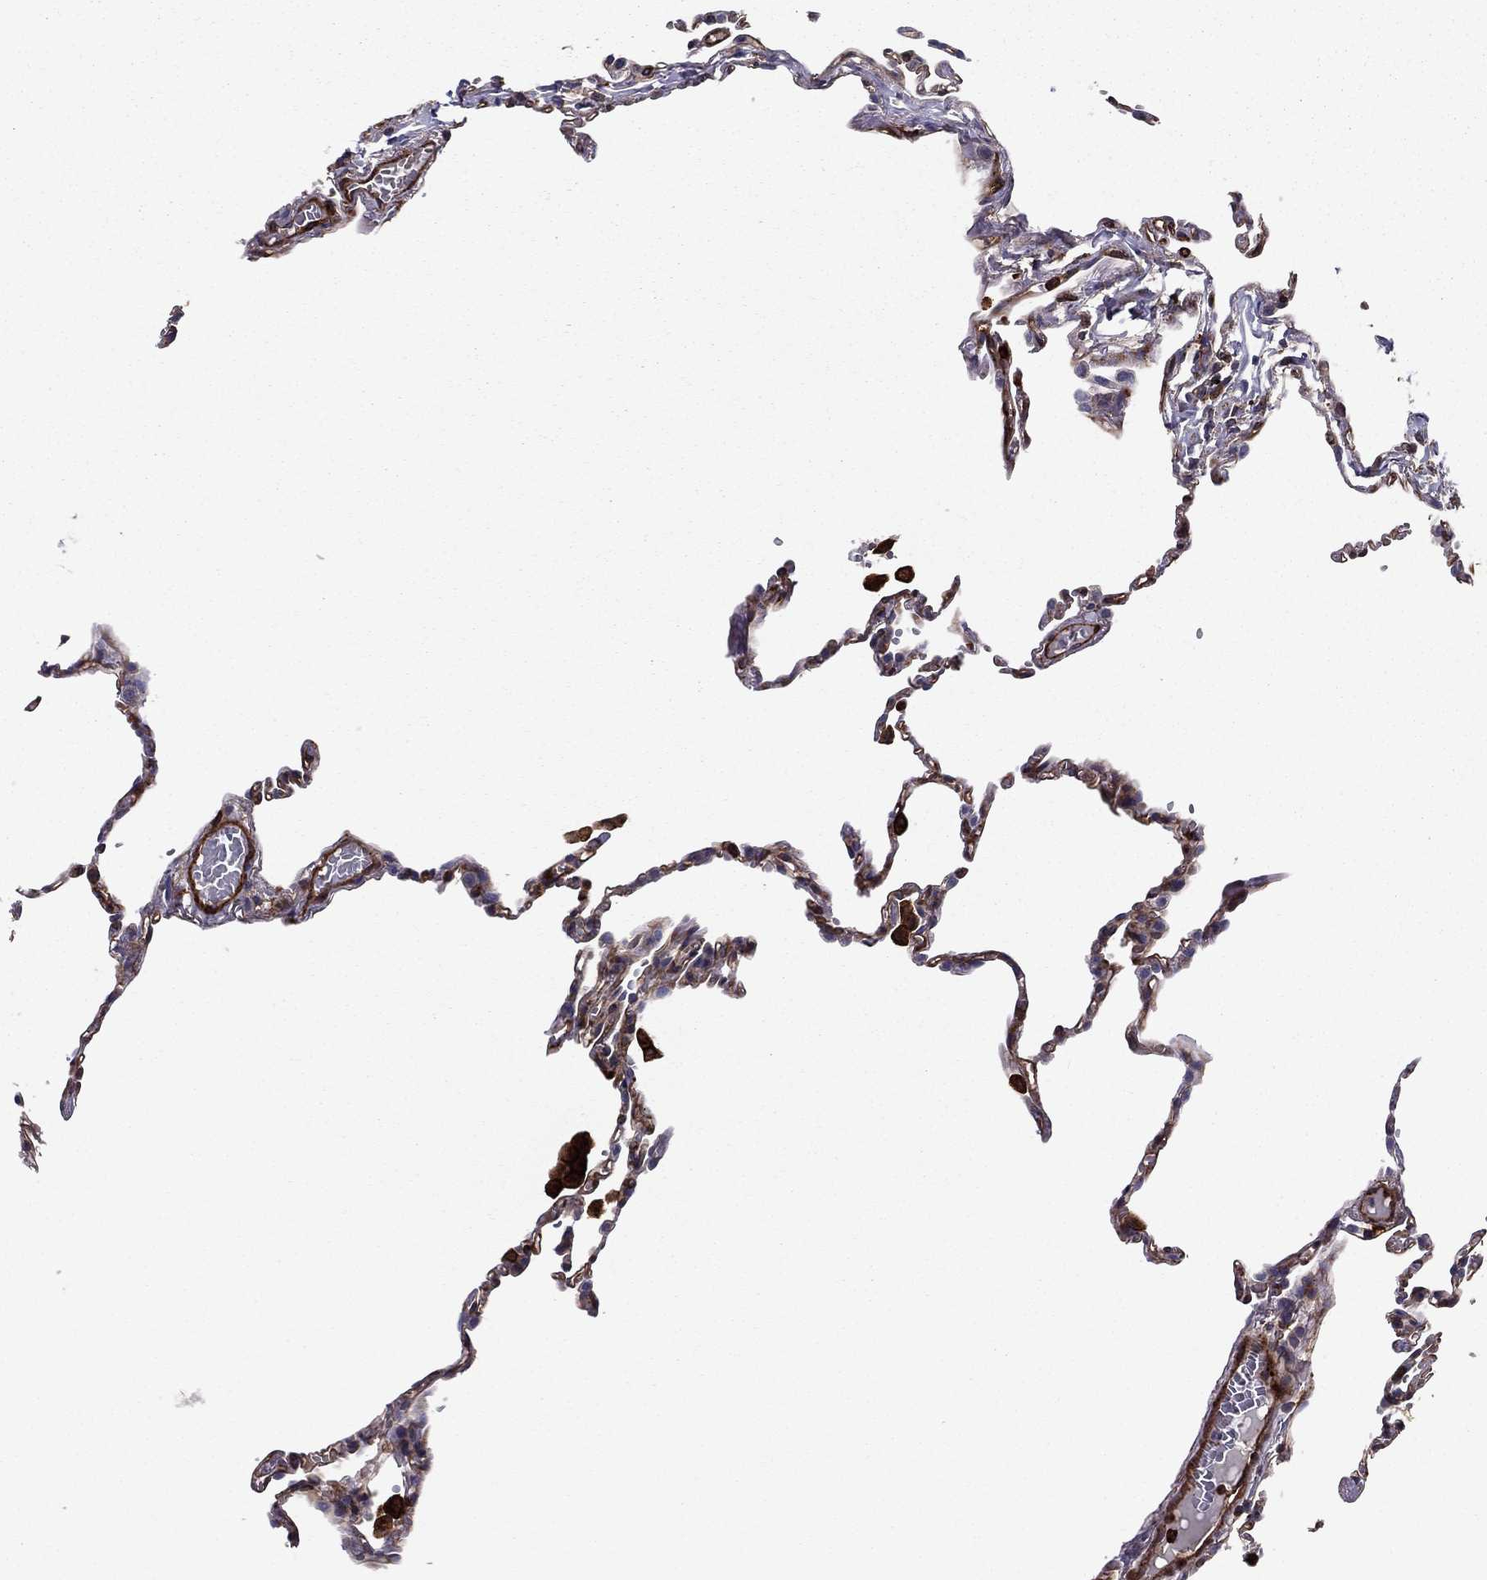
{"staining": {"intensity": "negative", "quantity": "none", "location": "none"}, "tissue": "lung", "cell_type": "Alveolar cells", "image_type": "normal", "snomed": [{"axis": "morphology", "description": "Normal tissue, NOS"}, {"axis": "topography", "description": "Lung"}], "caption": "Immunohistochemistry (IHC) histopathology image of benign human lung stained for a protein (brown), which shows no staining in alveolar cells.", "gene": "EHBP1L1", "patient": {"sex": "male", "age": 78}}